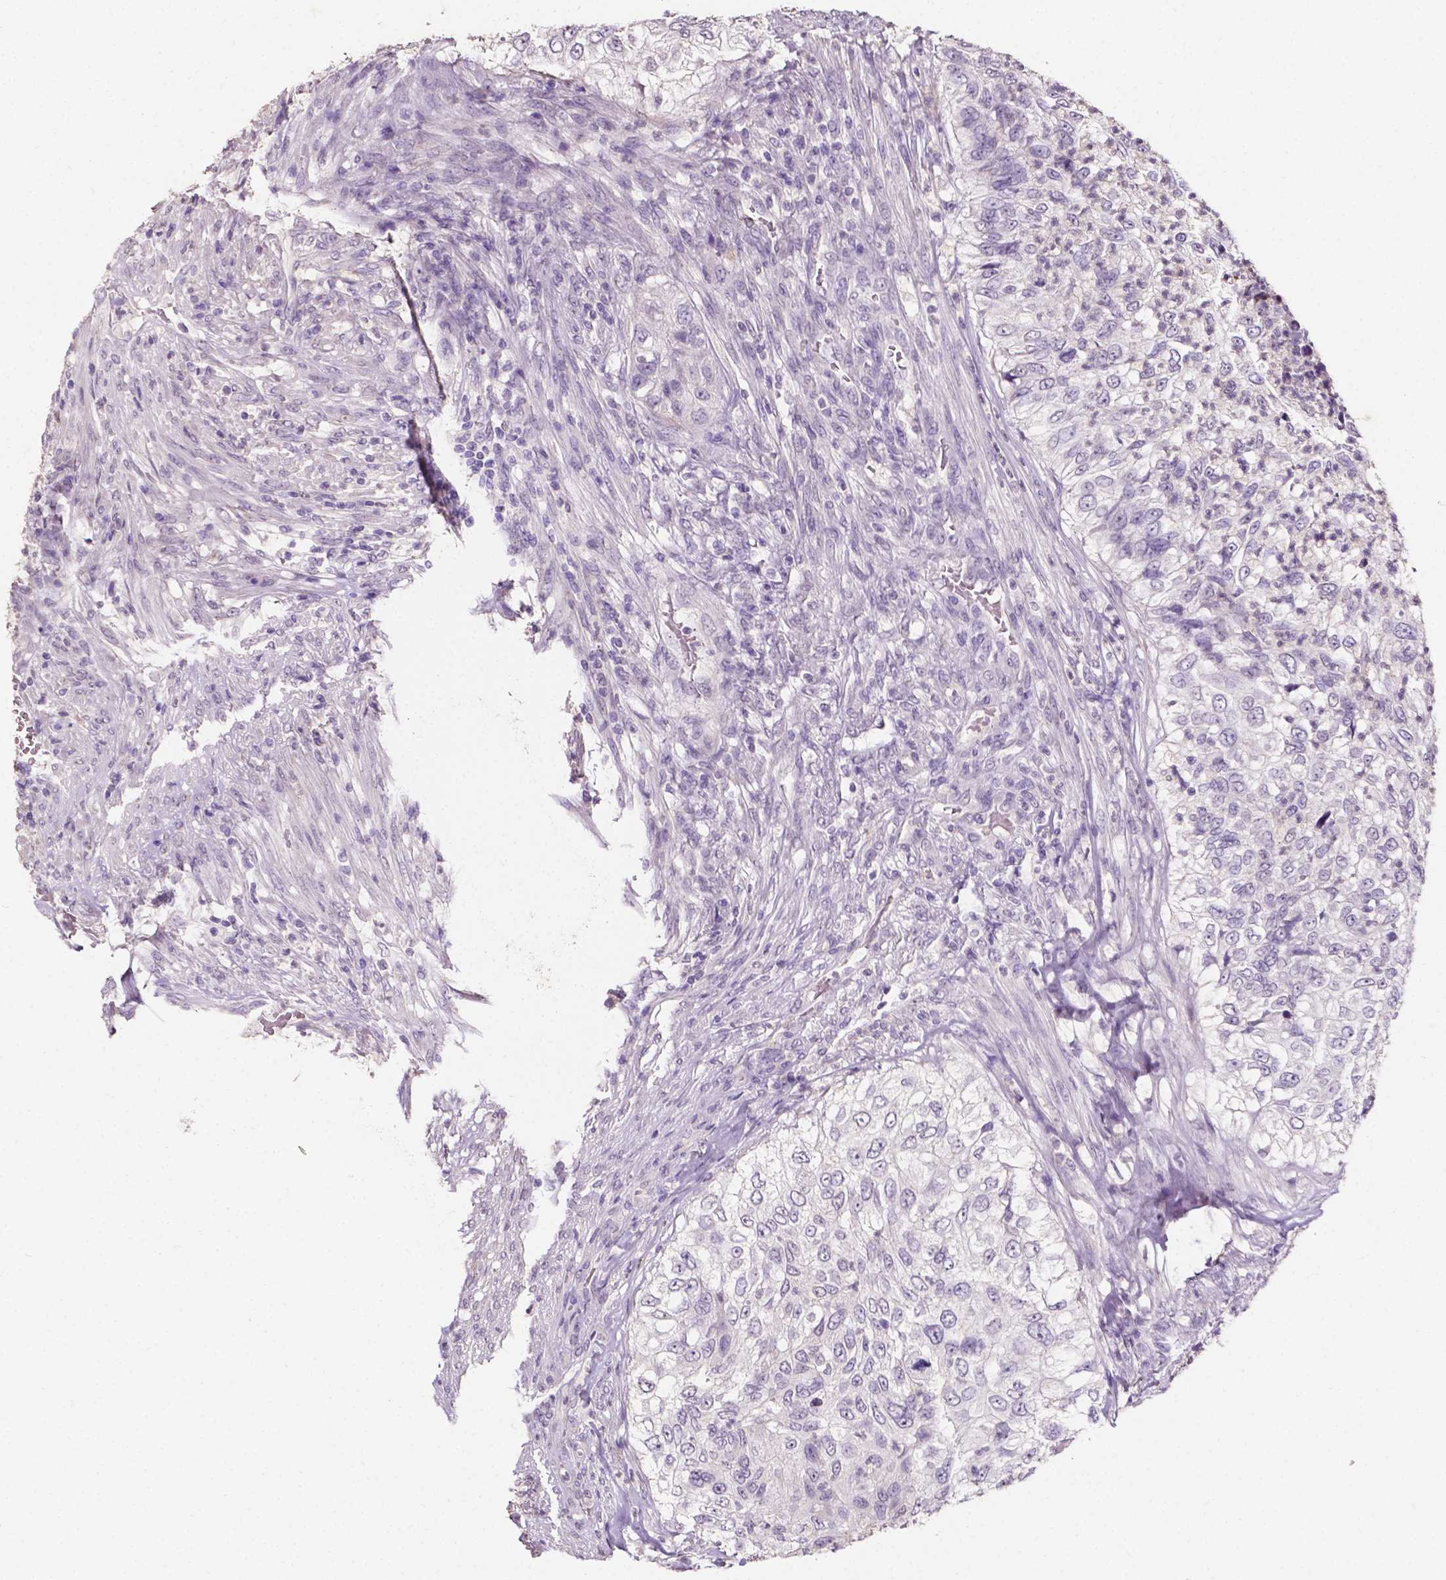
{"staining": {"intensity": "negative", "quantity": "none", "location": "none"}, "tissue": "urothelial cancer", "cell_type": "Tumor cells", "image_type": "cancer", "snomed": [{"axis": "morphology", "description": "Urothelial carcinoma, High grade"}, {"axis": "topography", "description": "Urinary bladder"}], "caption": "This is an IHC image of urothelial cancer. There is no positivity in tumor cells.", "gene": "PSAT1", "patient": {"sex": "female", "age": 60}}